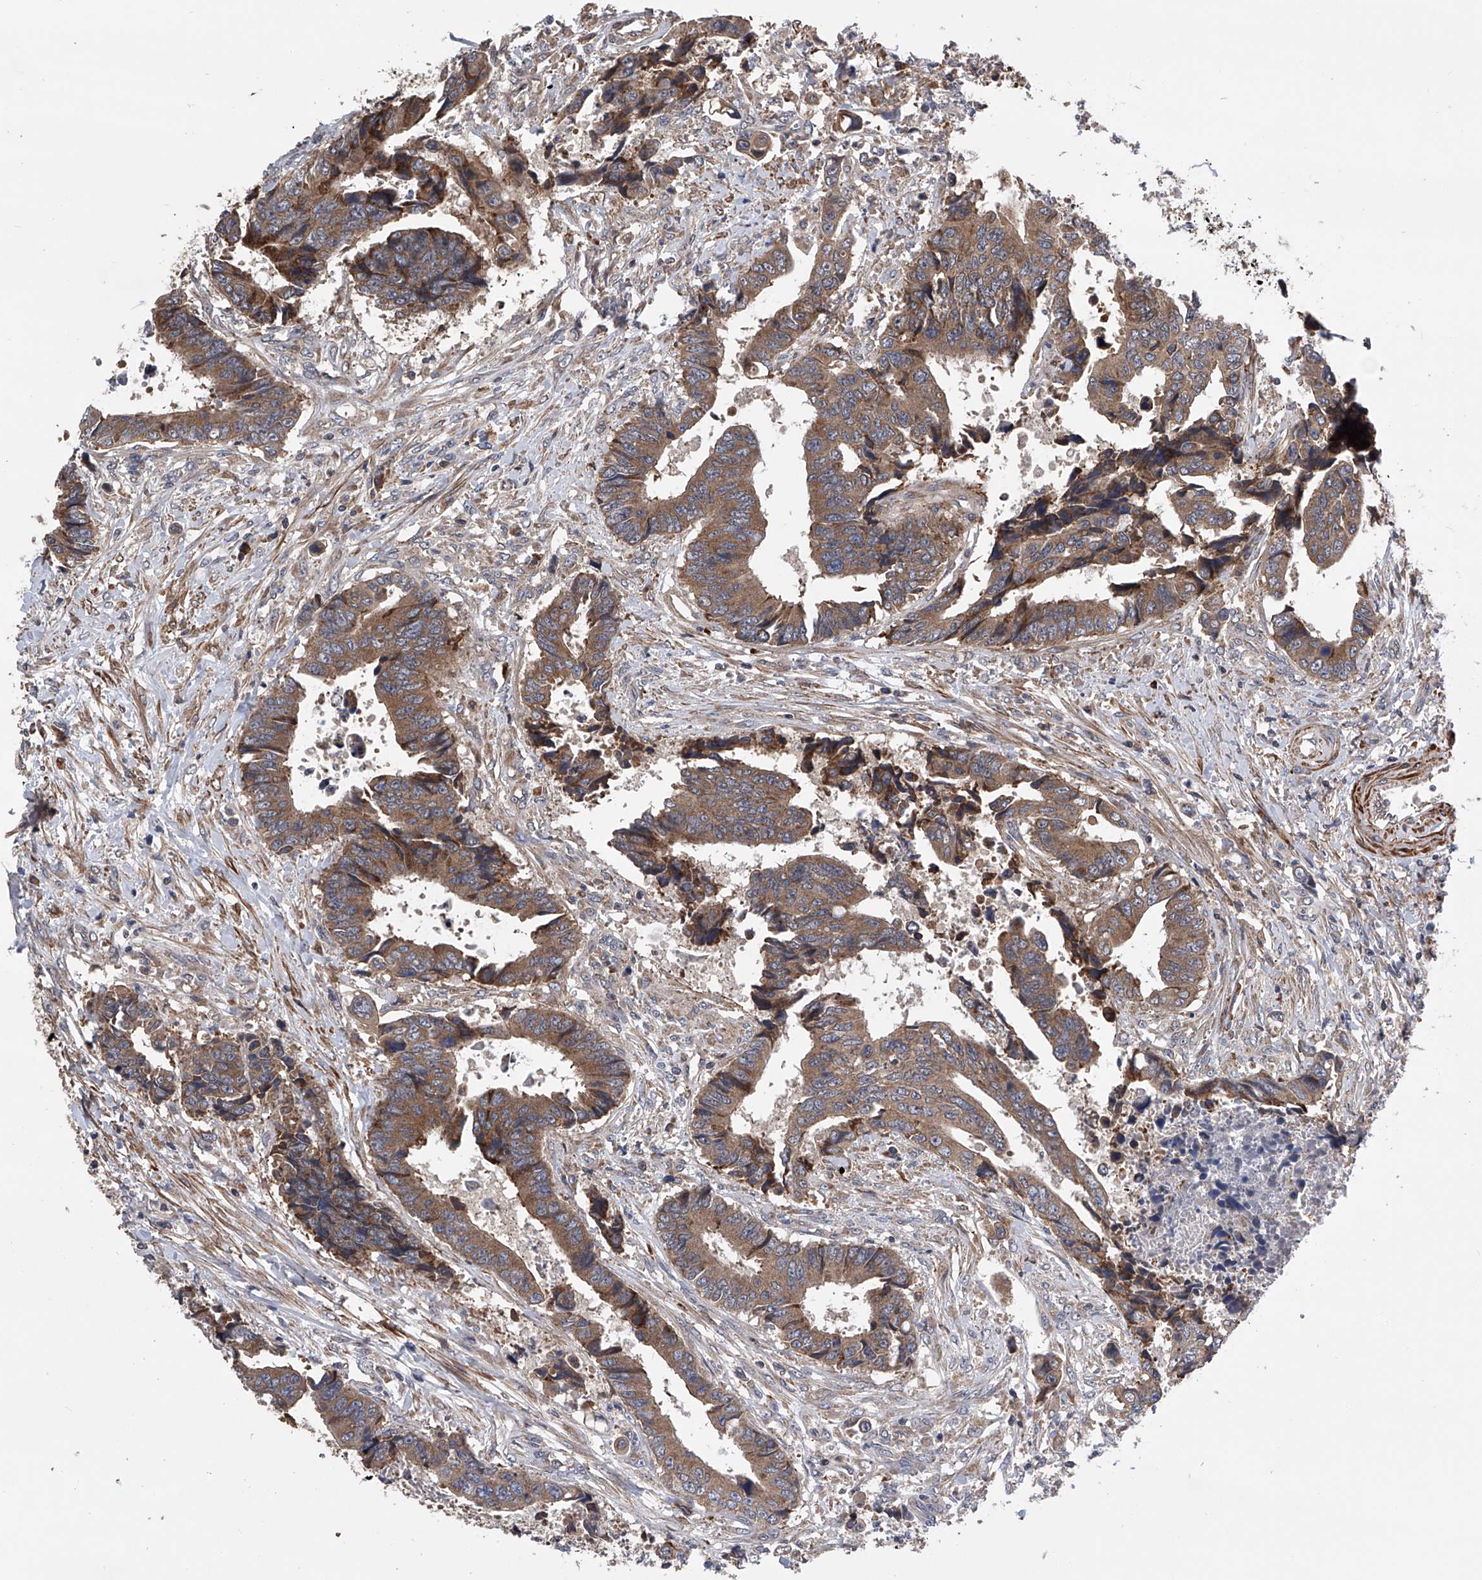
{"staining": {"intensity": "moderate", "quantity": ">75%", "location": "cytoplasmic/membranous"}, "tissue": "colorectal cancer", "cell_type": "Tumor cells", "image_type": "cancer", "snomed": [{"axis": "morphology", "description": "Adenocarcinoma, NOS"}, {"axis": "topography", "description": "Rectum"}], "caption": "Colorectal adenocarcinoma tissue exhibits moderate cytoplasmic/membranous expression in about >75% of tumor cells", "gene": "SPOCK1", "patient": {"sex": "male", "age": 84}}